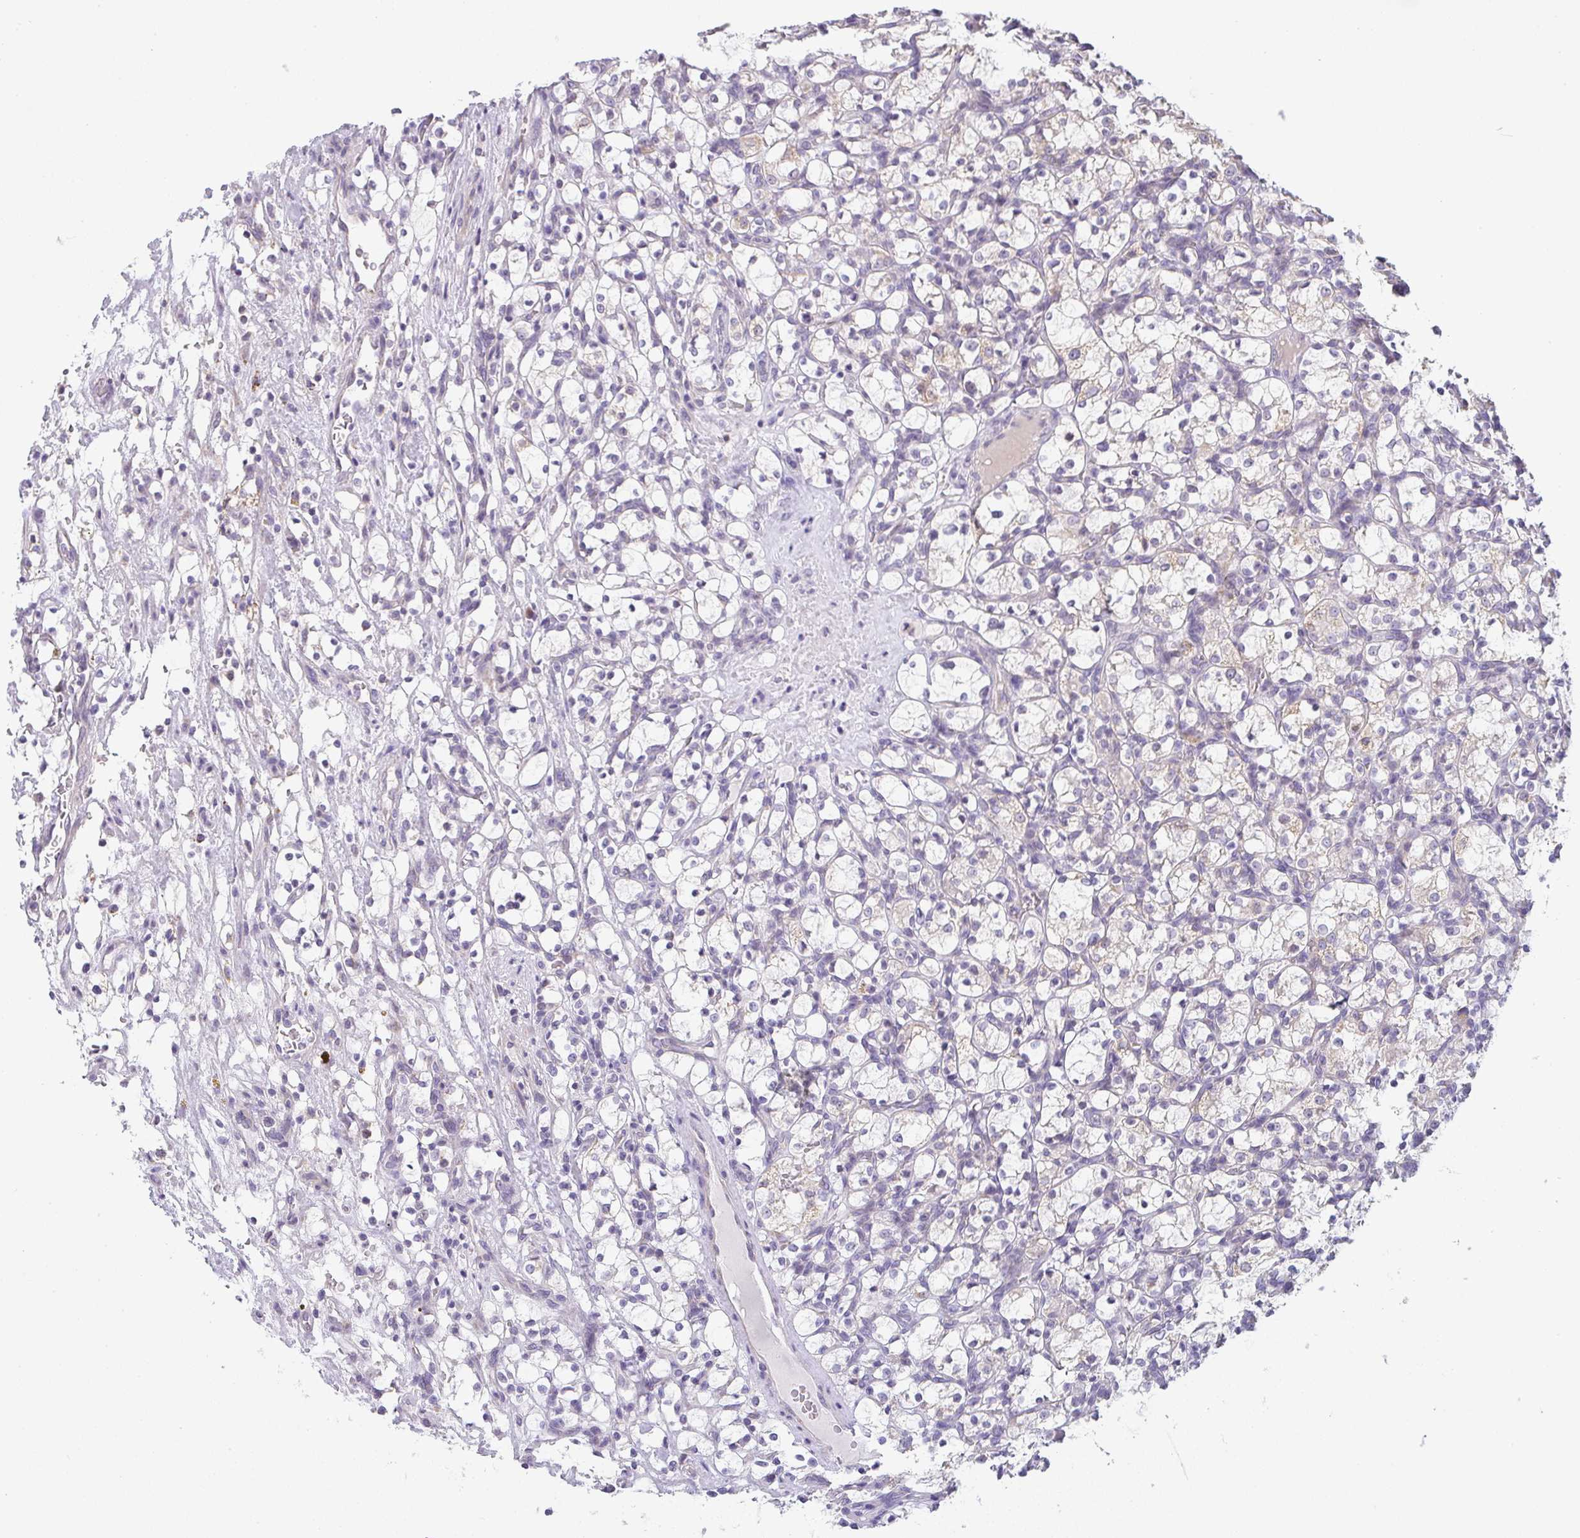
{"staining": {"intensity": "weak", "quantity": "<25%", "location": "cytoplasmic/membranous"}, "tissue": "renal cancer", "cell_type": "Tumor cells", "image_type": "cancer", "snomed": [{"axis": "morphology", "description": "Adenocarcinoma, NOS"}, {"axis": "topography", "description": "Kidney"}], "caption": "An image of human renal cancer (adenocarcinoma) is negative for staining in tumor cells. Brightfield microscopy of immunohistochemistry stained with DAB (3,3'-diaminobenzidine) (brown) and hematoxylin (blue), captured at high magnification.", "gene": "CACNA1S", "patient": {"sex": "female", "age": 69}}